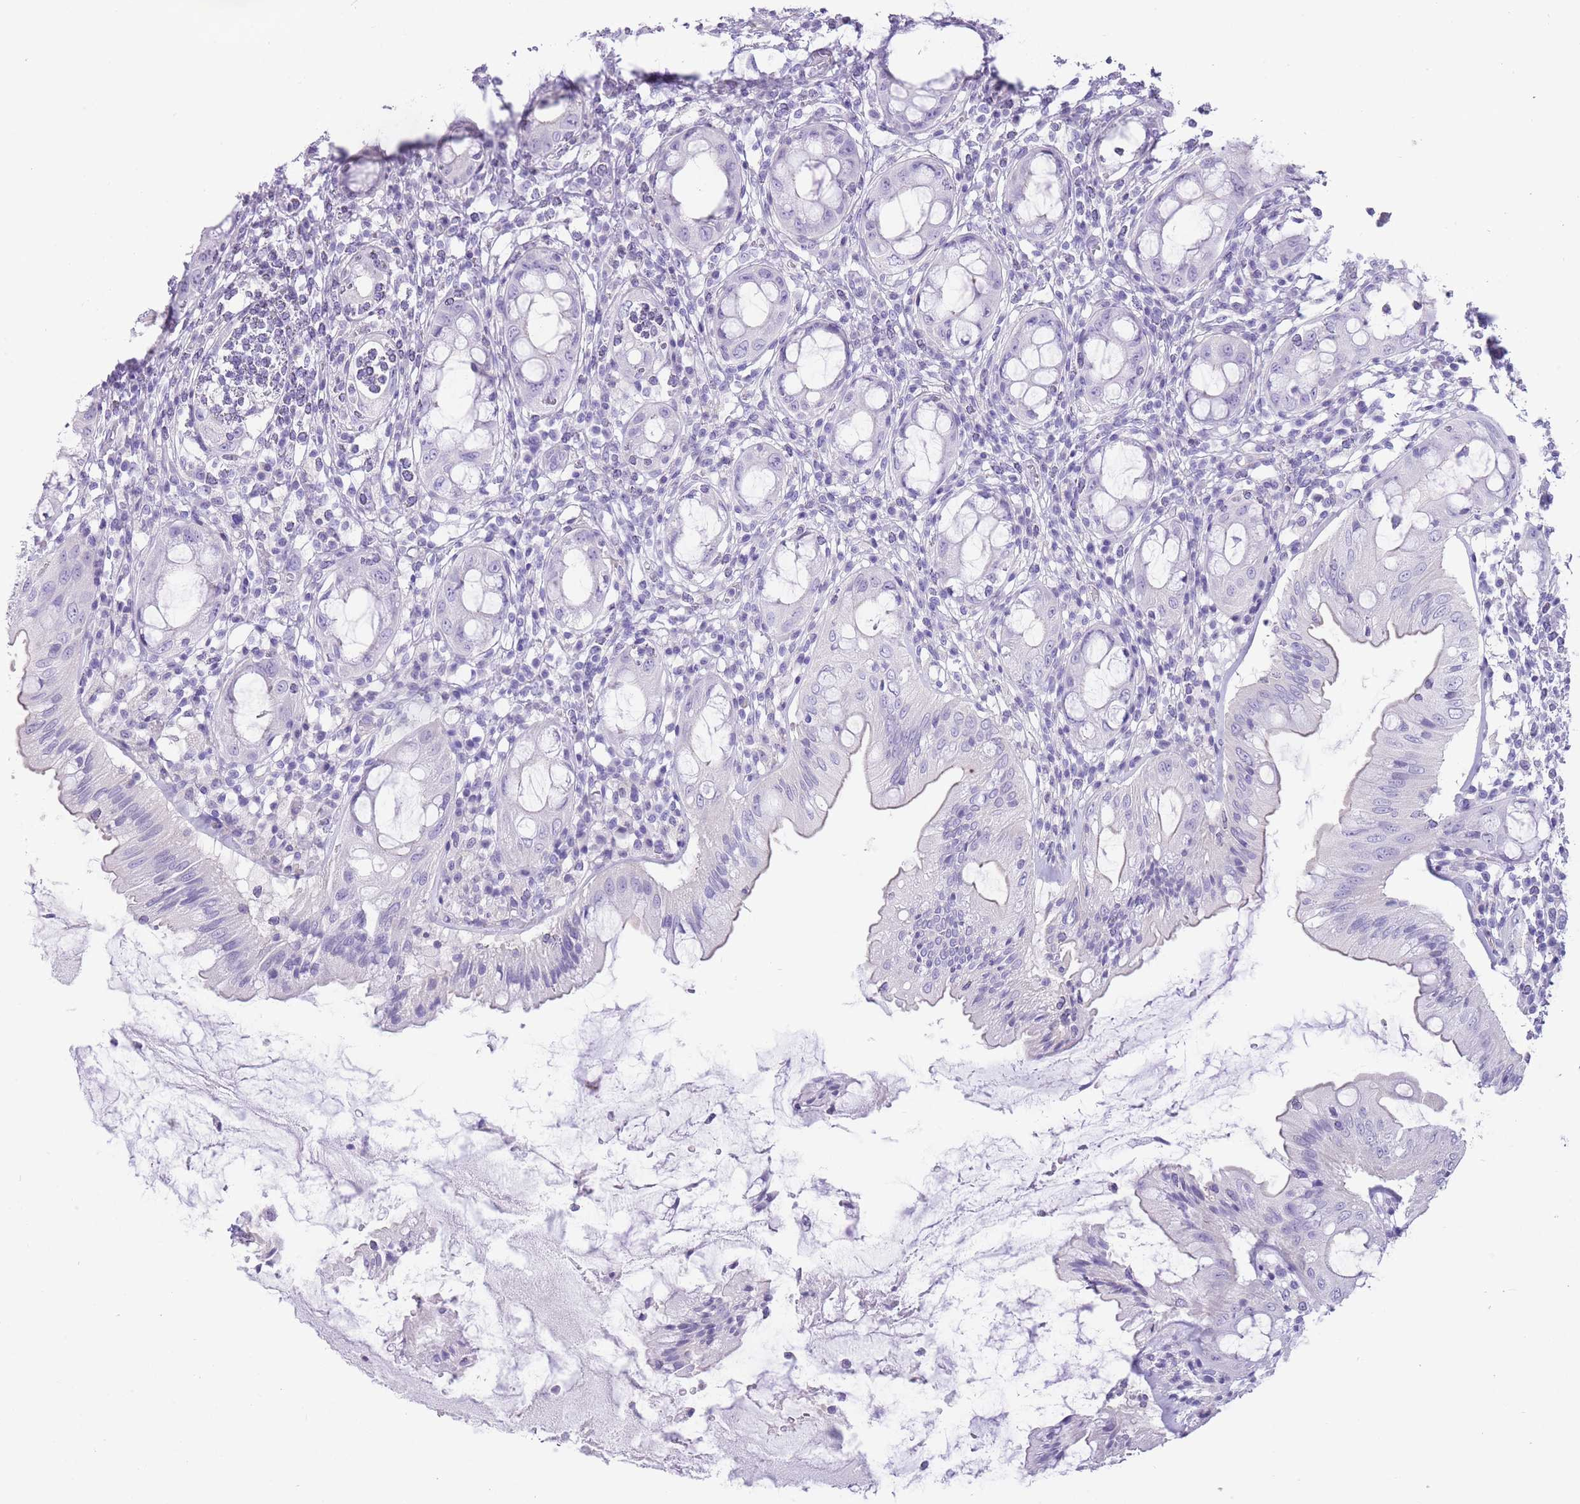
{"staining": {"intensity": "negative", "quantity": "none", "location": "none"}, "tissue": "rectum", "cell_type": "Glandular cells", "image_type": "normal", "snomed": [{"axis": "morphology", "description": "Normal tissue, NOS"}, {"axis": "topography", "description": "Rectum"}], "caption": "Immunohistochemistry image of unremarkable rectum stained for a protein (brown), which displays no expression in glandular cells.", "gene": "OR11H12", "patient": {"sex": "female", "age": 57}}